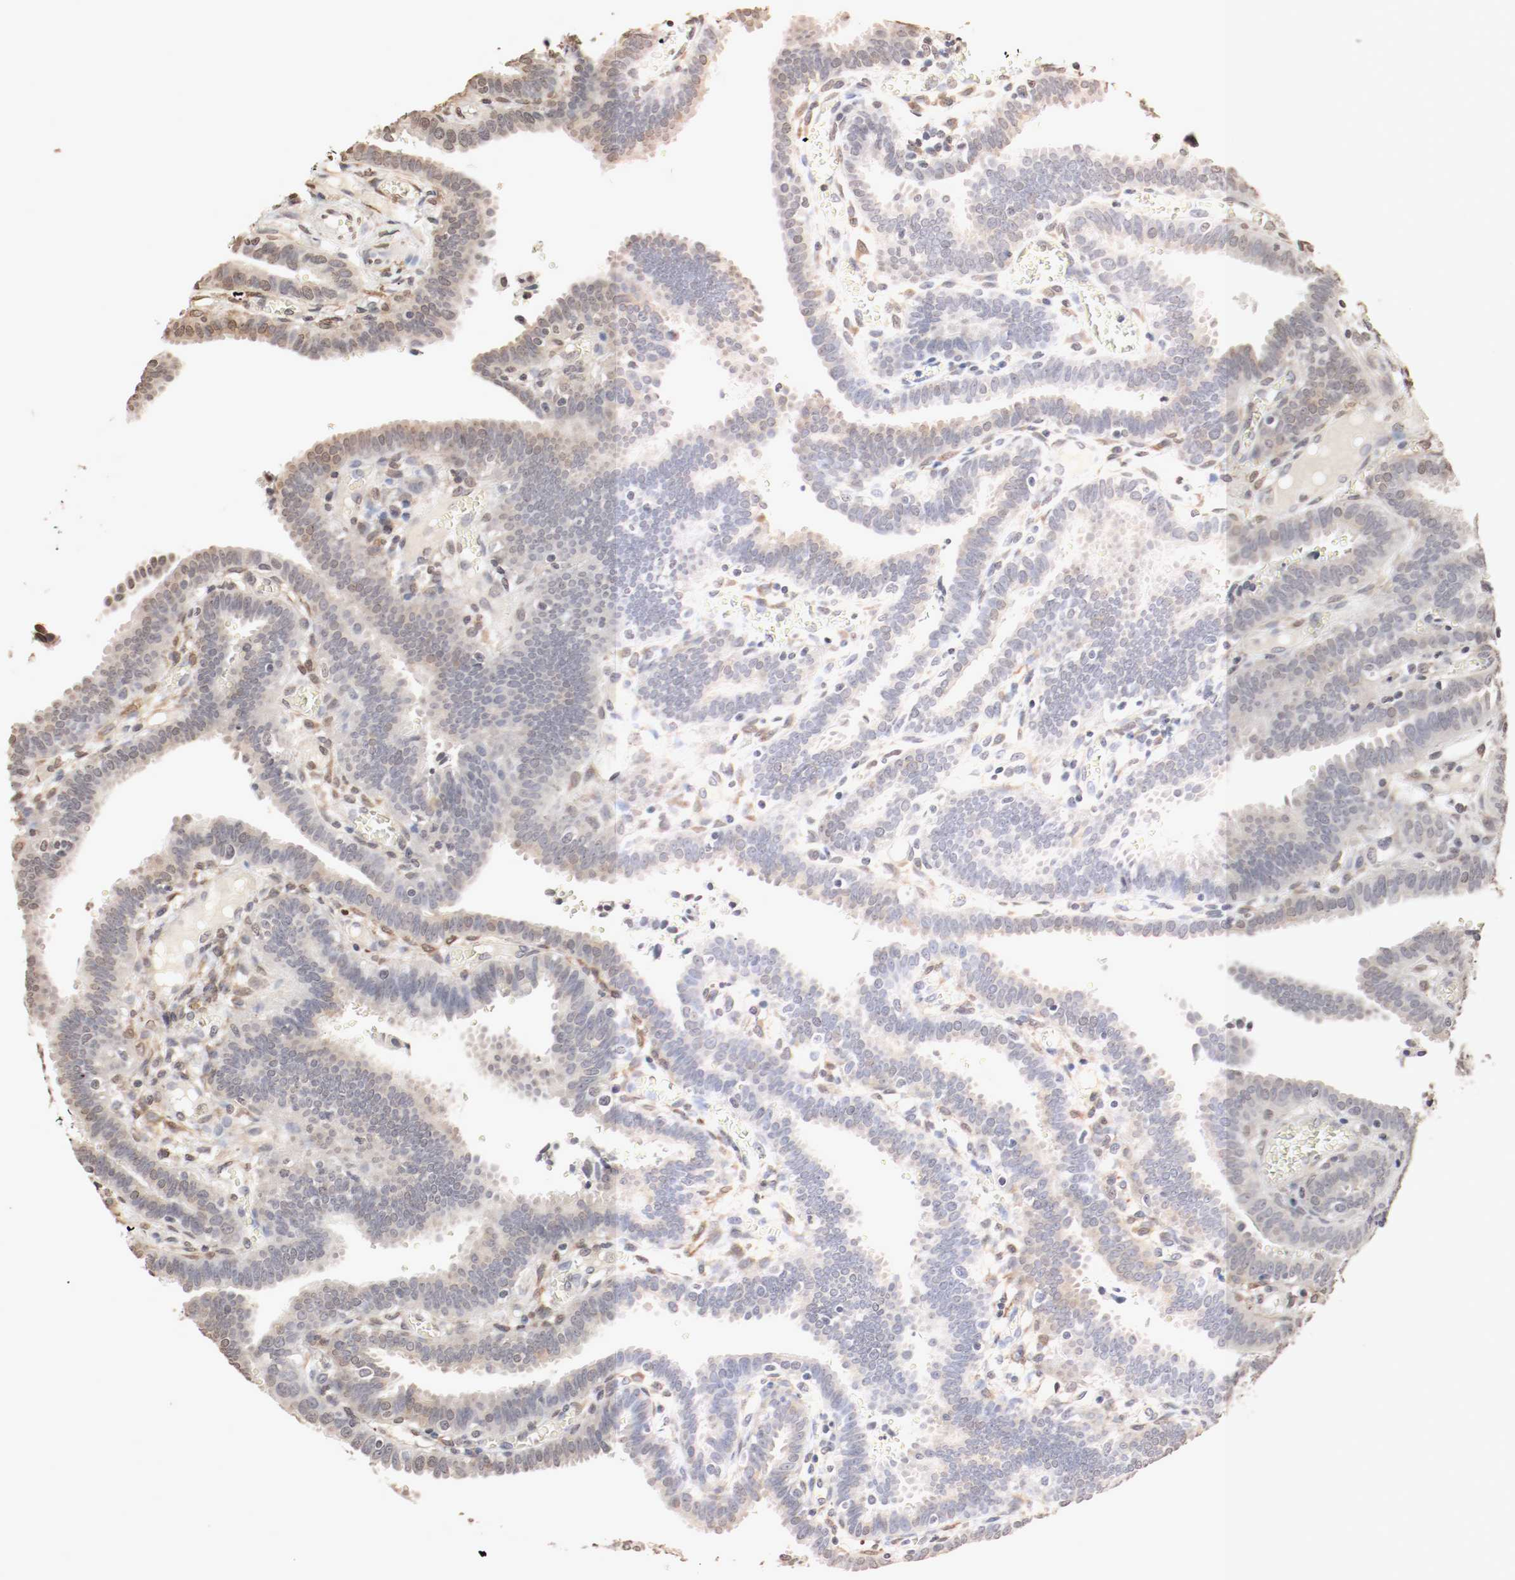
{"staining": {"intensity": "weak", "quantity": ">75%", "location": "cytoplasmic/membranous,nuclear"}, "tissue": "fallopian tube", "cell_type": "Glandular cells", "image_type": "normal", "snomed": [{"axis": "morphology", "description": "Normal tissue, NOS"}, {"axis": "topography", "description": "Fallopian tube"}], "caption": "Weak cytoplasmic/membranous,nuclear expression for a protein is identified in about >75% of glandular cells of normal fallopian tube using IHC.", "gene": "WASL", "patient": {"sex": "female", "age": 29}}